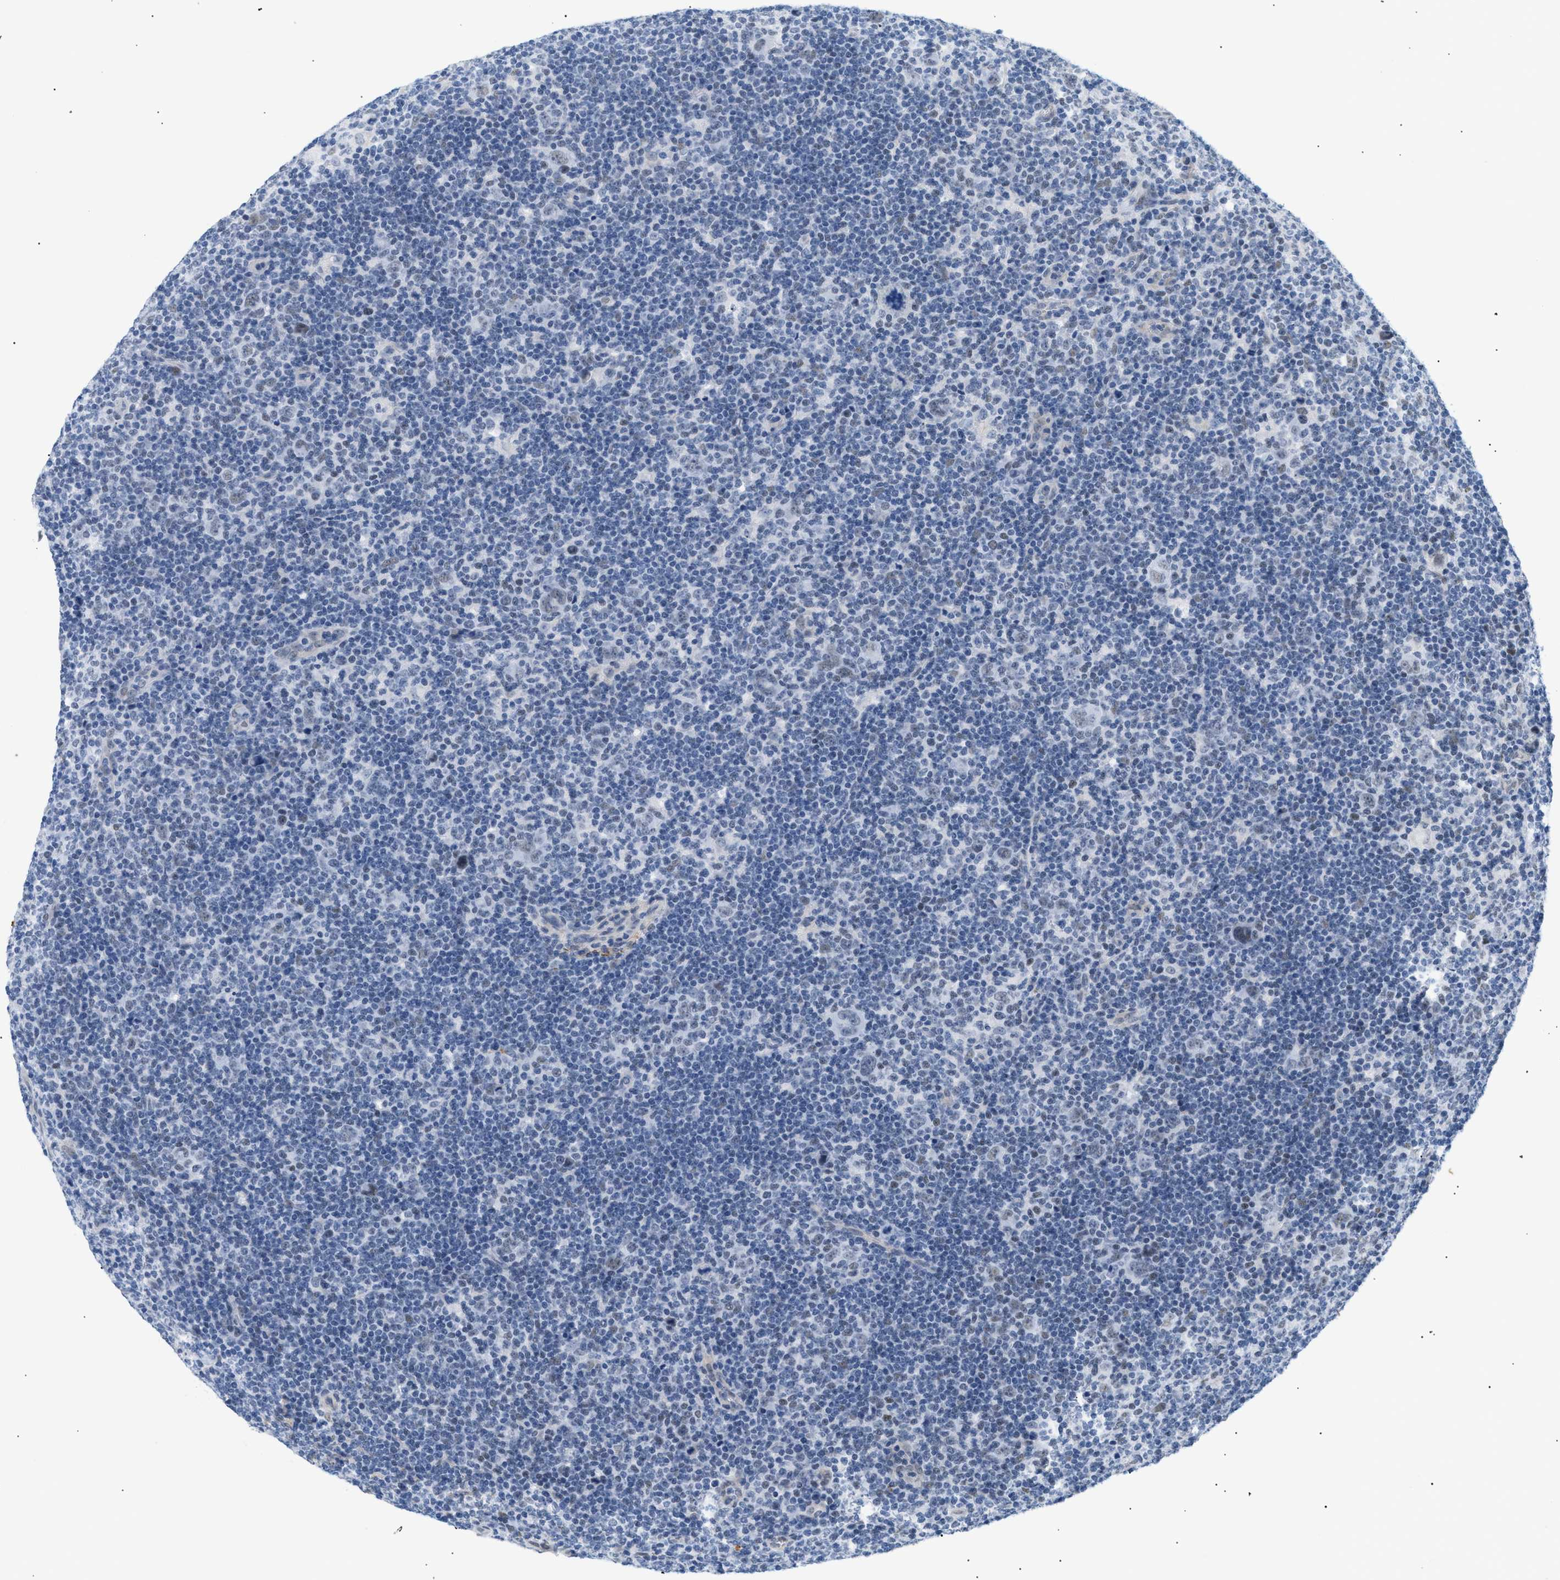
{"staining": {"intensity": "negative", "quantity": "none", "location": "none"}, "tissue": "lymphoma", "cell_type": "Tumor cells", "image_type": "cancer", "snomed": [{"axis": "morphology", "description": "Hodgkin's disease, NOS"}, {"axis": "topography", "description": "Lymph node"}], "caption": "Lymphoma was stained to show a protein in brown. There is no significant expression in tumor cells.", "gene": "ELN", "patient": {"sex": "female", "age": 57}}